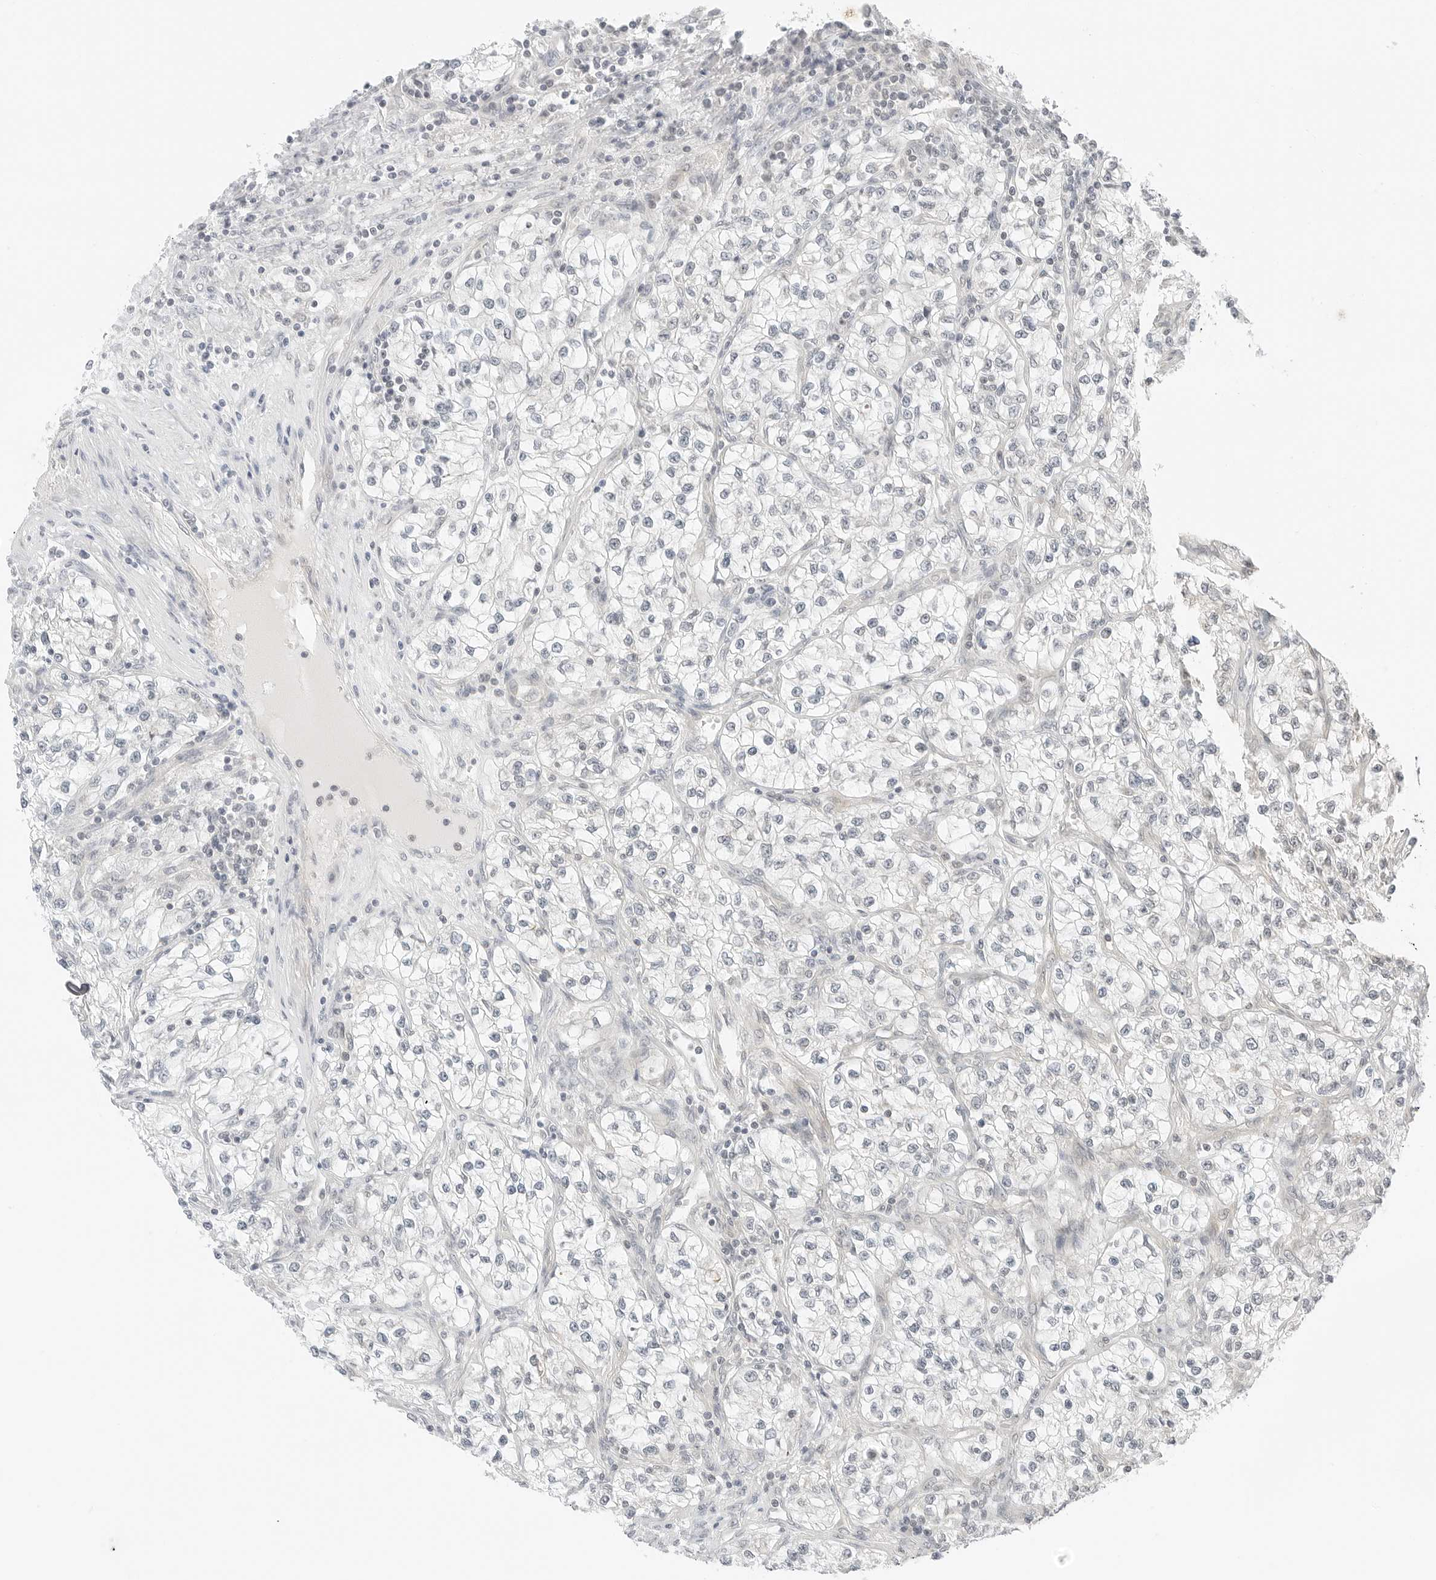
{"staining": {"intensity": "negative", "quantity": "none", "location": "none"}, "tissue": "renal cancer", "cell_type": "Tumor cells", "image_type": "cancer", "snomed": [{"axis": "morphology", "description": "Adenocarcinoma, NOS"}, {"axis": "topography", "description": "Kidney"}], "caption": "Immunohistochemical staining of adenocarcinoma (renal) displays no significant expression in tumor cells.", "gene": "IQCC", "patient": {"sex": "female", "age": 57}}